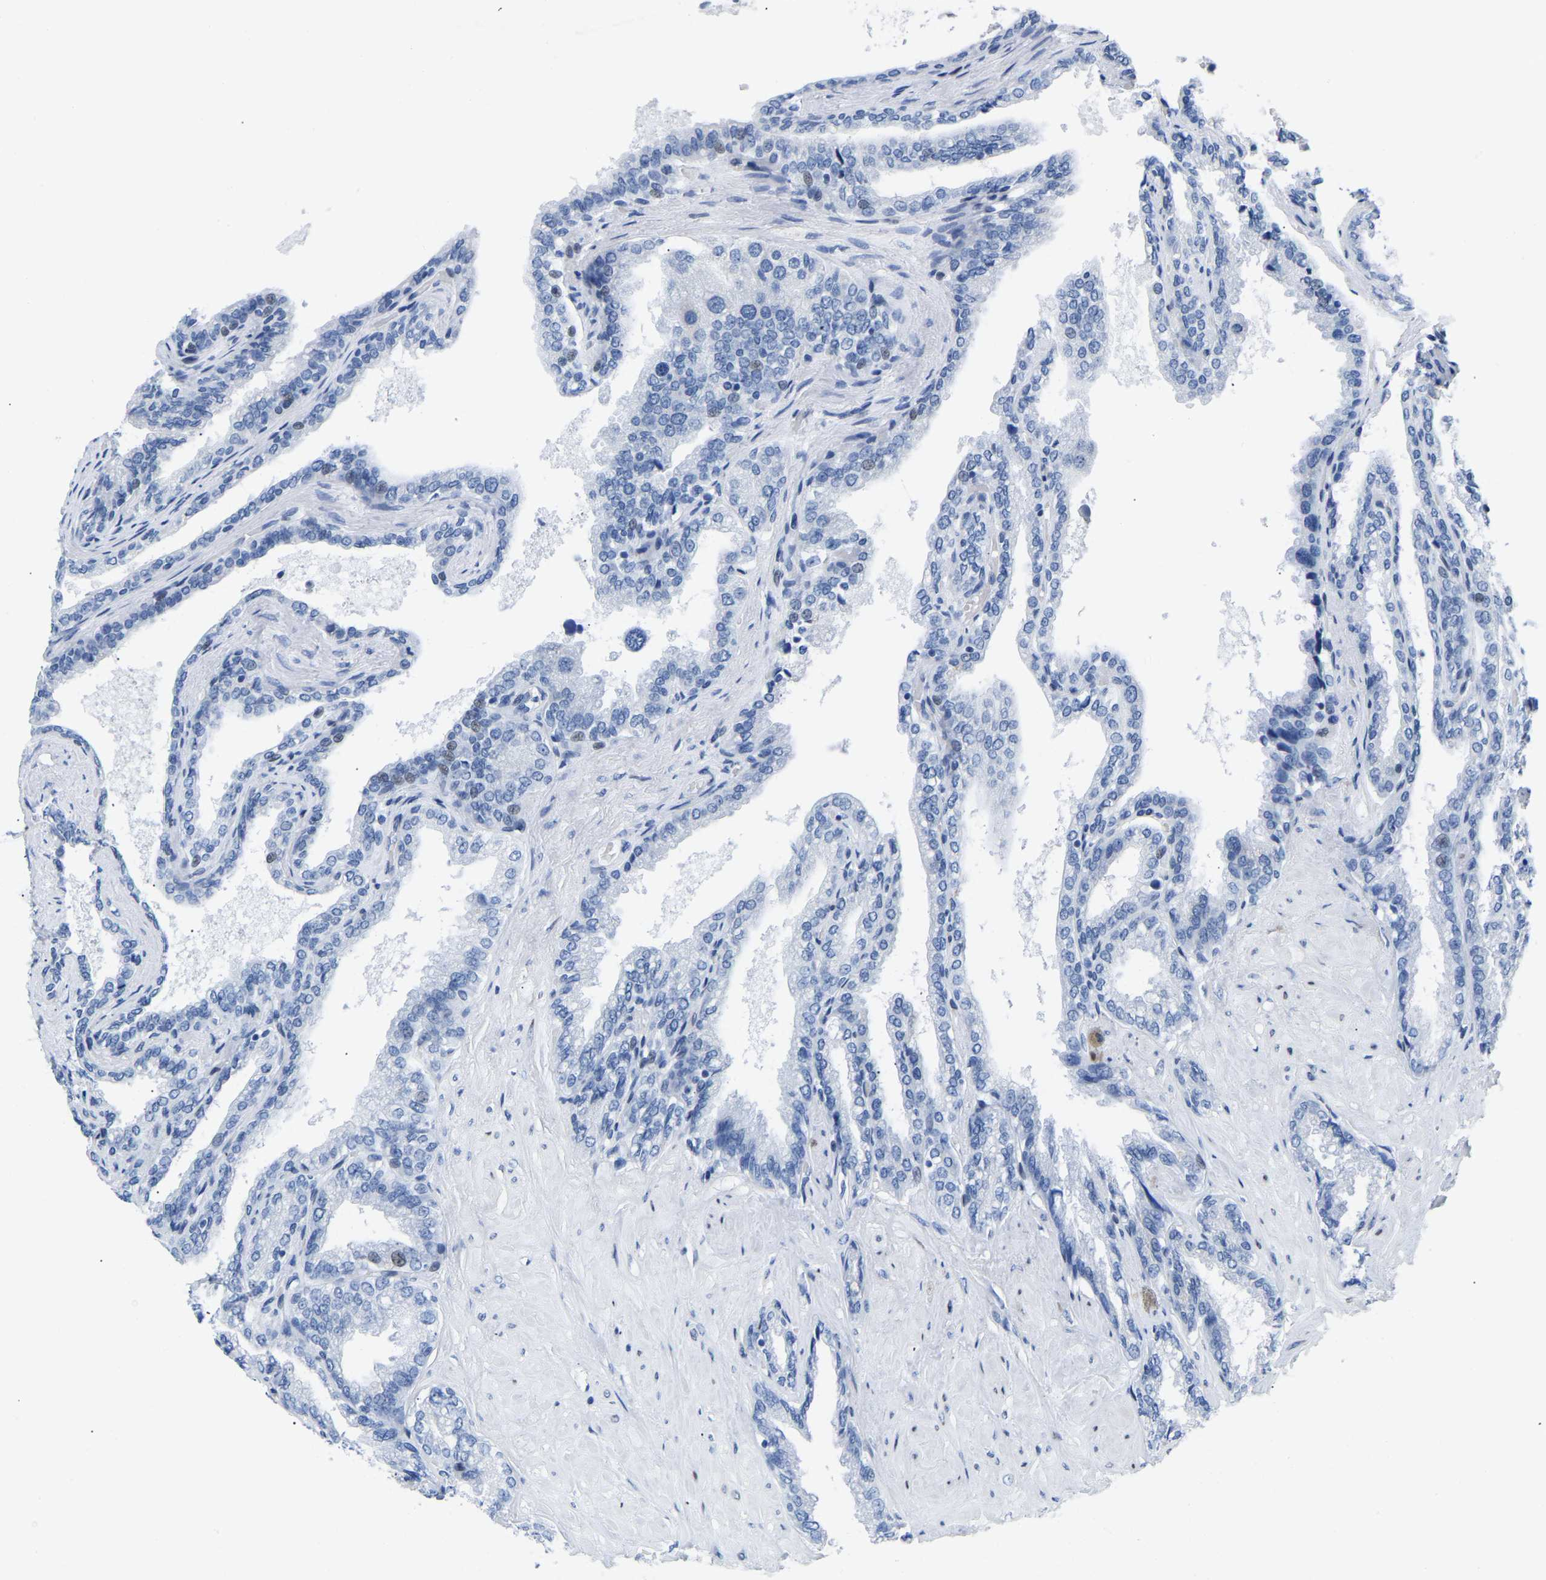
{"staining": {"intensity": "weak", "quantity": "<25%", "location": "nuclear"}, "tissue": "seminal vesicle", "cell_type": "Glandular cells", "image_type": "normal", "snomed": [{"axis": "morphology", "description": "Normal tissue, NOS"}, {"axis": "topography", "description": "Seminal veicle"}], "caption": "DAB (3,3'-diaminobenzidine) immunohistochemical staining of benign human seminal vesicle shows no significant staining in glandular cells. (Brightfield microscopy of DAB IHC at high magnification).", "gene": "UPK3A", "patient": {"sex": "male", "age": 46}}